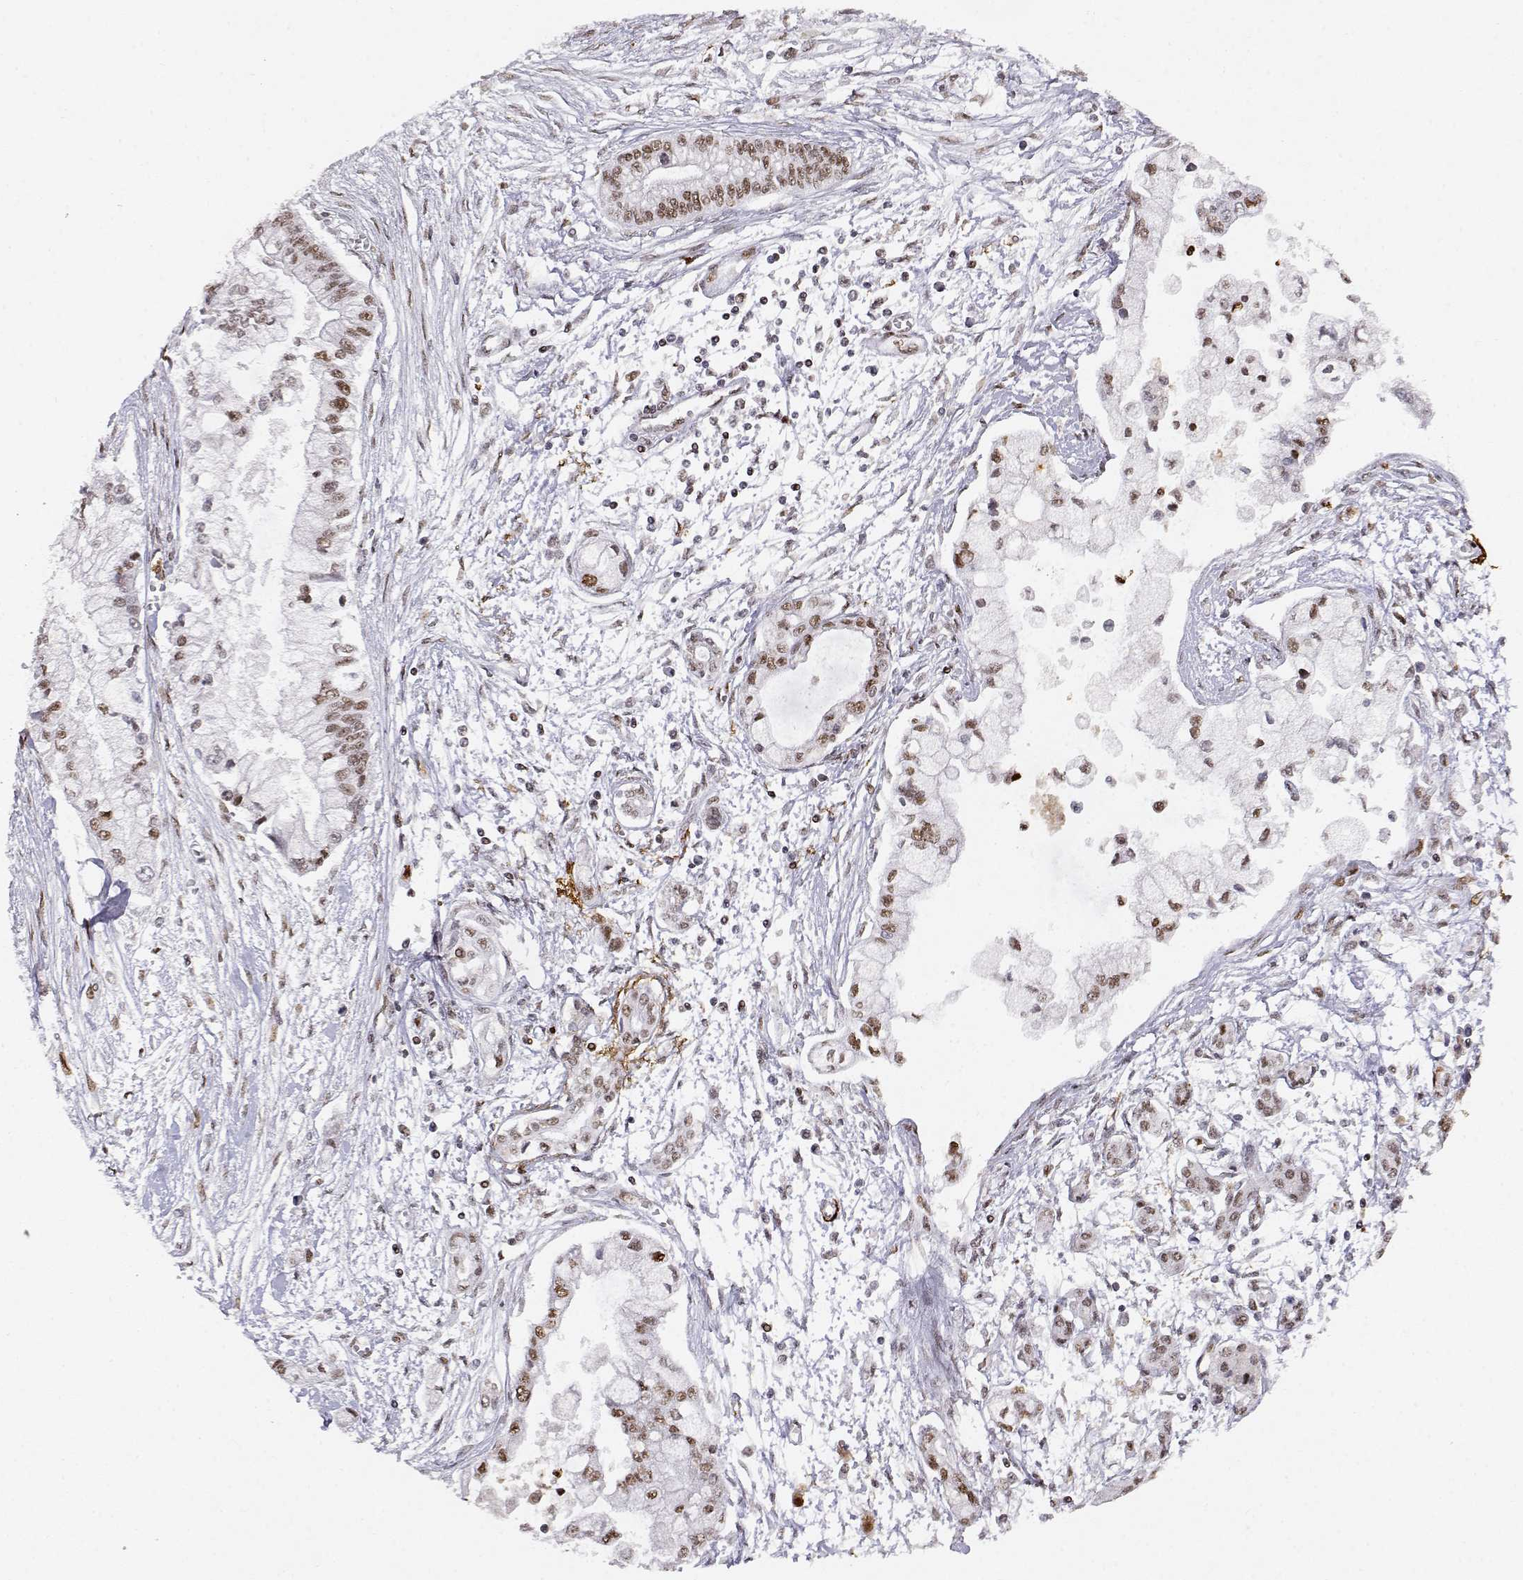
{"staining": {"intensity": "weak", "quantity": ">75%", "location": "nuclear"}, "tissue": "pancreatic cancer", "cell_type": "Tumor cells", "image_type": "cancer", "snomed": [{"axis": "morphology", "description": "Adenocarcinoma, NOS"}, {"axis": "topography", "description": "Pancreas"}], "caption": "Adenocarcinoma (pancreatic) stained for a protein demonstrates weak nuclear positivity in tumor cells. (Stains: DAB (3,3'-diaminobenzidine) in brown, nuclei in blue, Microscopy: brightfield microscopy at high magnification).", "gene": "RSF1", "patient": {"sex": "male", "age": 54}}